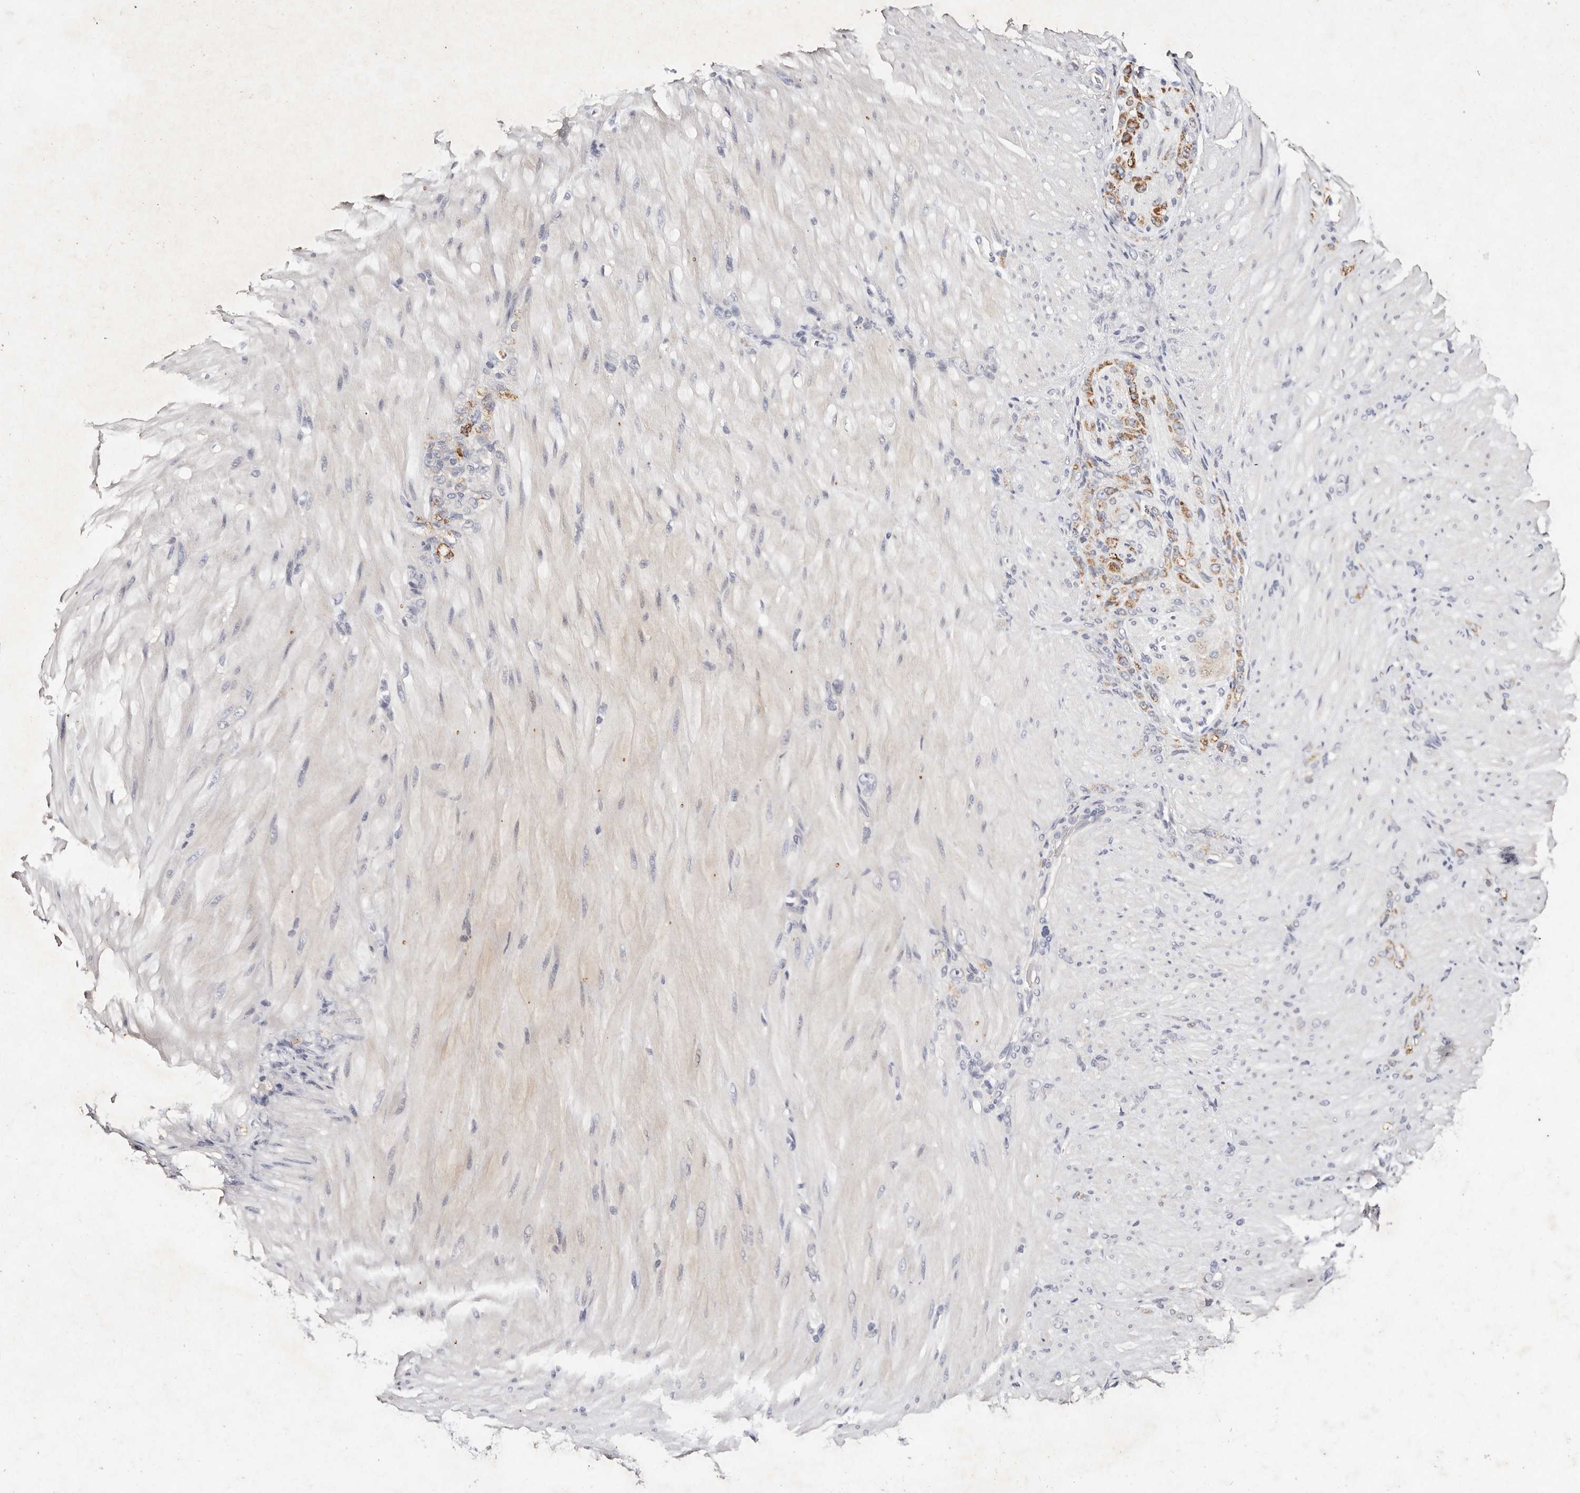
{"staining": {"intensity": "negative", "quantity": "none", "location": "none"}, "tissue": "stomach cancer", "cell_type": "Tumor cells", "image_type": "cancer", "snomed": [{"axis": "morphology", "description": "Normal tissue, NOS"}, {"axis": "morphology", "description": "Adenocarcinoma, NOS"}, {"axis": "topography", "description": "Stomach"}], "caption": "Micrograph shows no protein positivity in tumor cells of stomach cancer tissue.", "gene": "TSC2", "patient": {"sex": "male", "age": 82}}